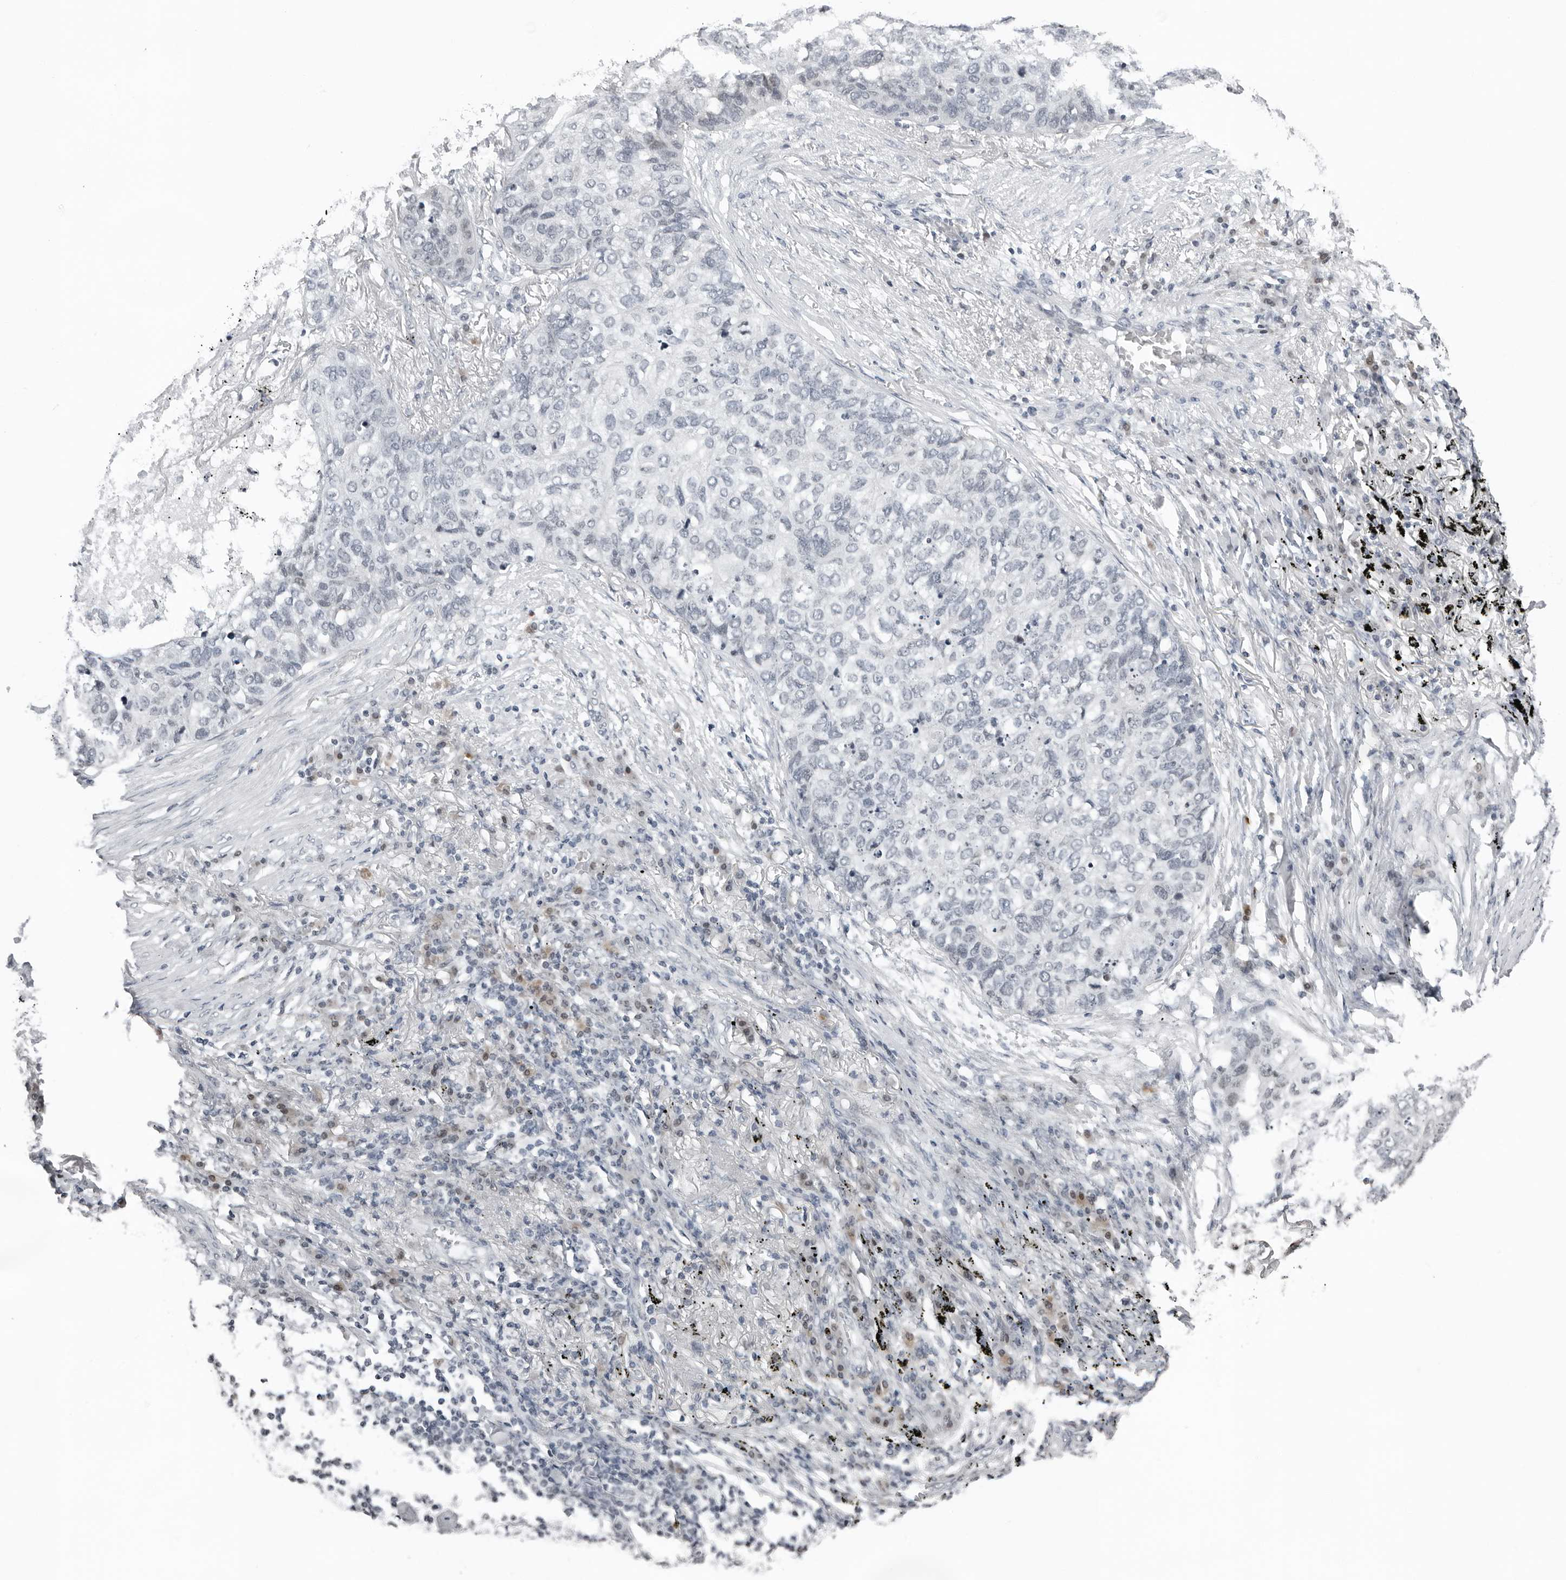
{"staining": {"intensity": "negative", "quantity": "none", "location": "none"}, "tissue": "lung cancer", "cell_type": "Tumor cells", "image_type": "cancer", "snomed": [{"axis": "morphology", "description": "Squamous cell carcinoma, NOS"}, {"axis": "topography", "description": "Lung"}], "caption": "DAB (3,3'-diaminobenzidine) immunohistochemical staining of lung squamous cell carcinoma displays no significant staining in tumor cells. (Immunohistochemistry (ihc), brightfield microscopy, high magnification).", "gene": "PPP1R42", "patient": {"sex": "female", "age": 63}}